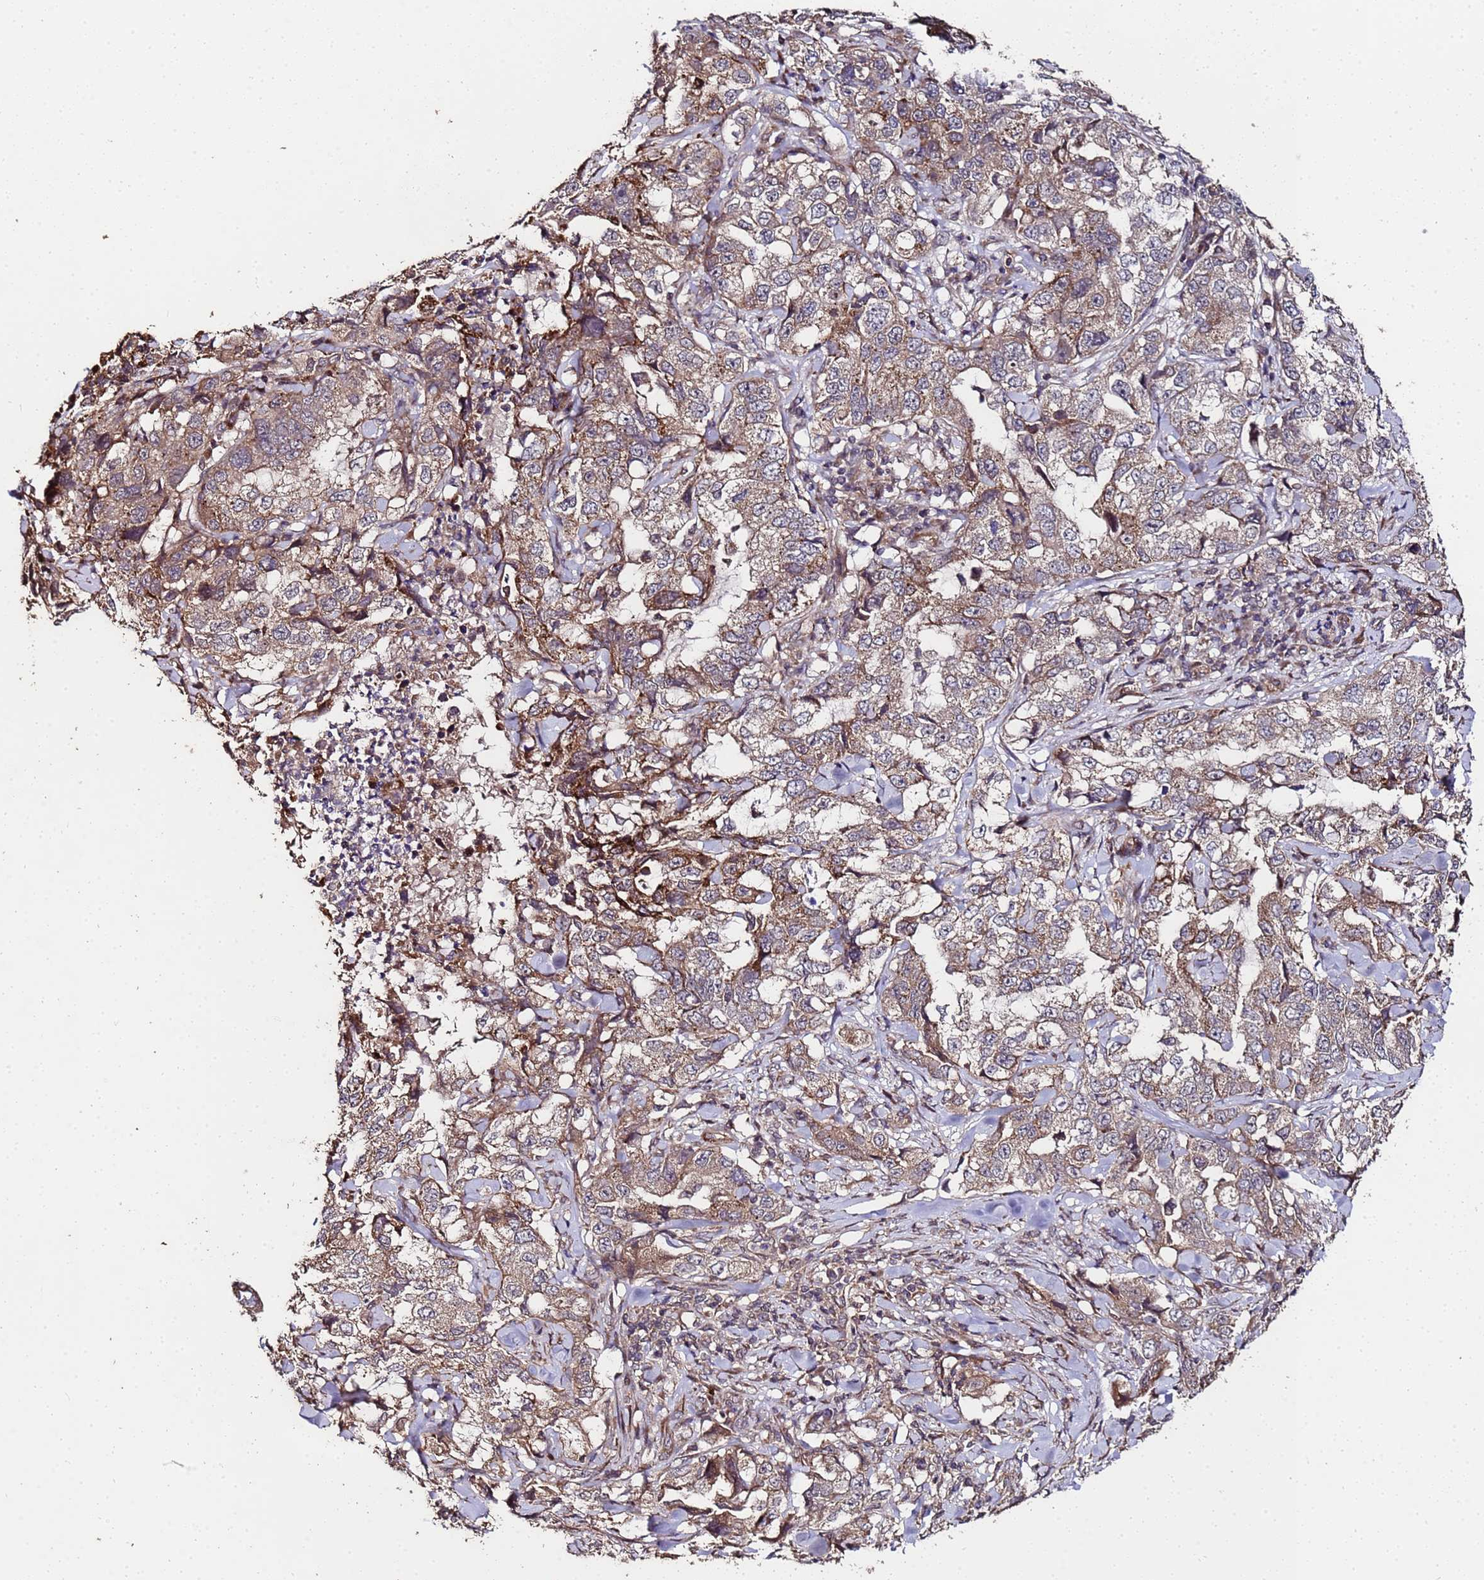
{"staining": {"intensity": "moderate", "quantity": ">75%", "location": "cytoplasmic/membranous"}, "tissue": "lung cancer", "cell_type": "Tumor cells", "image_type": "cancer", "snomed": [{"axis": "morphology", "description": "Adenocarcinoma, NOS"}, {"axis": "topography", "description": "Lung"}], "caption": "Moderate cytoplasmic/membranous expression for a protein is seen in approximately >75% of tumor cells of lung cancer (adenocarcinoma) using immunohistochemistry (IHC).", "gene": "PRODH", "patient": {"sex": "female", "age": 51}}